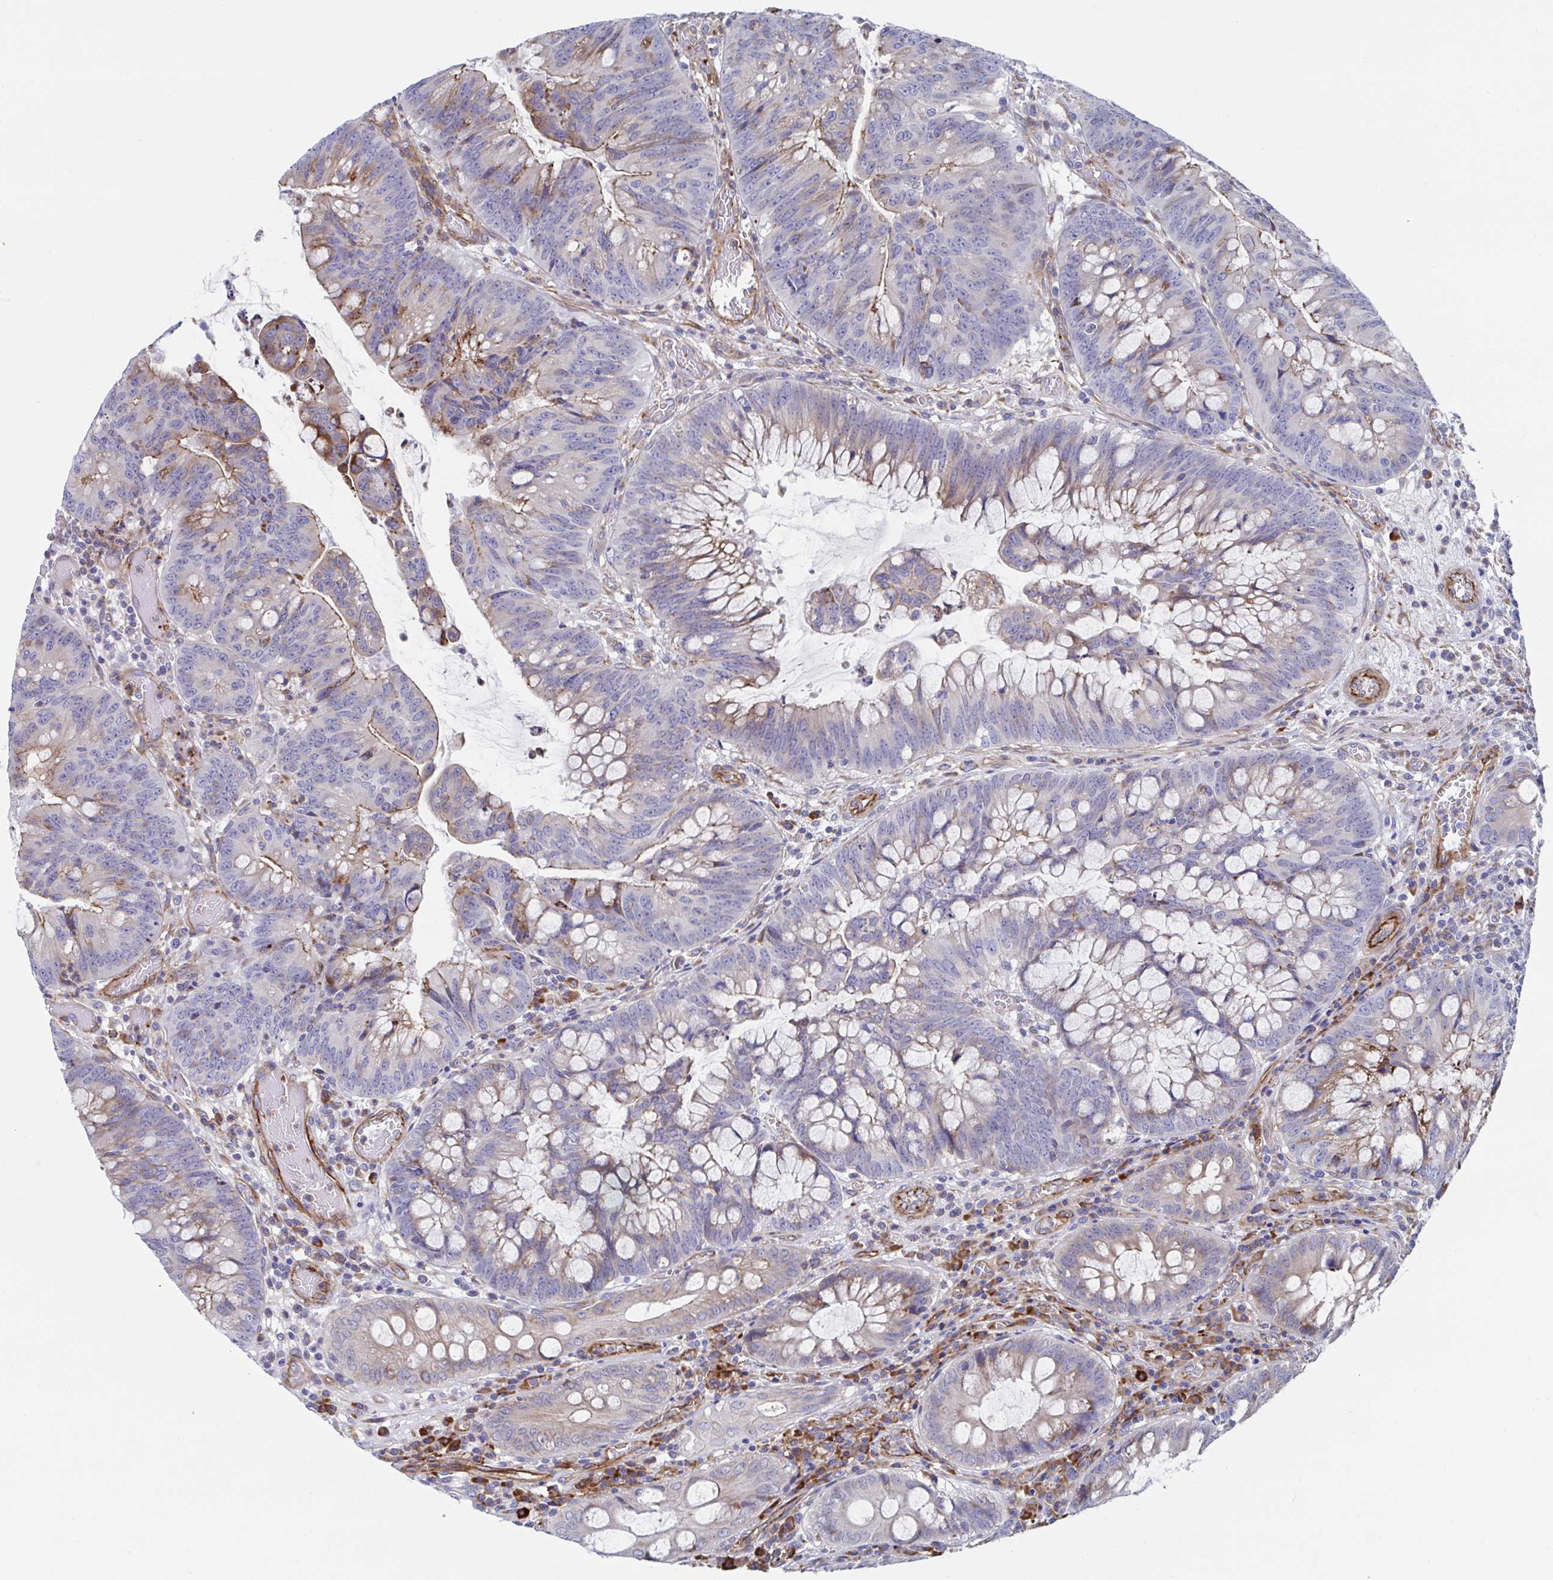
{"staining": {"intensity": "negative", "quantity": "none", "location": "none"}, "tissue": "colorectal cancer", "cell_type": "Tumor cells", "image_type": "cancer", "snomed": [{"axis": "morphology", "description": "Adenocarcinoma, NOS"}, {"axis": "topography", "description": "Colon"}], "caption": "DAB (3,3'-diaminobenzidine) immunohistochemical staining of human adenocarcinoma (colorectal) exhibits no significant positivity in tumor cells.", "gene": "KLC3", "patient": {"sex": "male", "age": 62}}